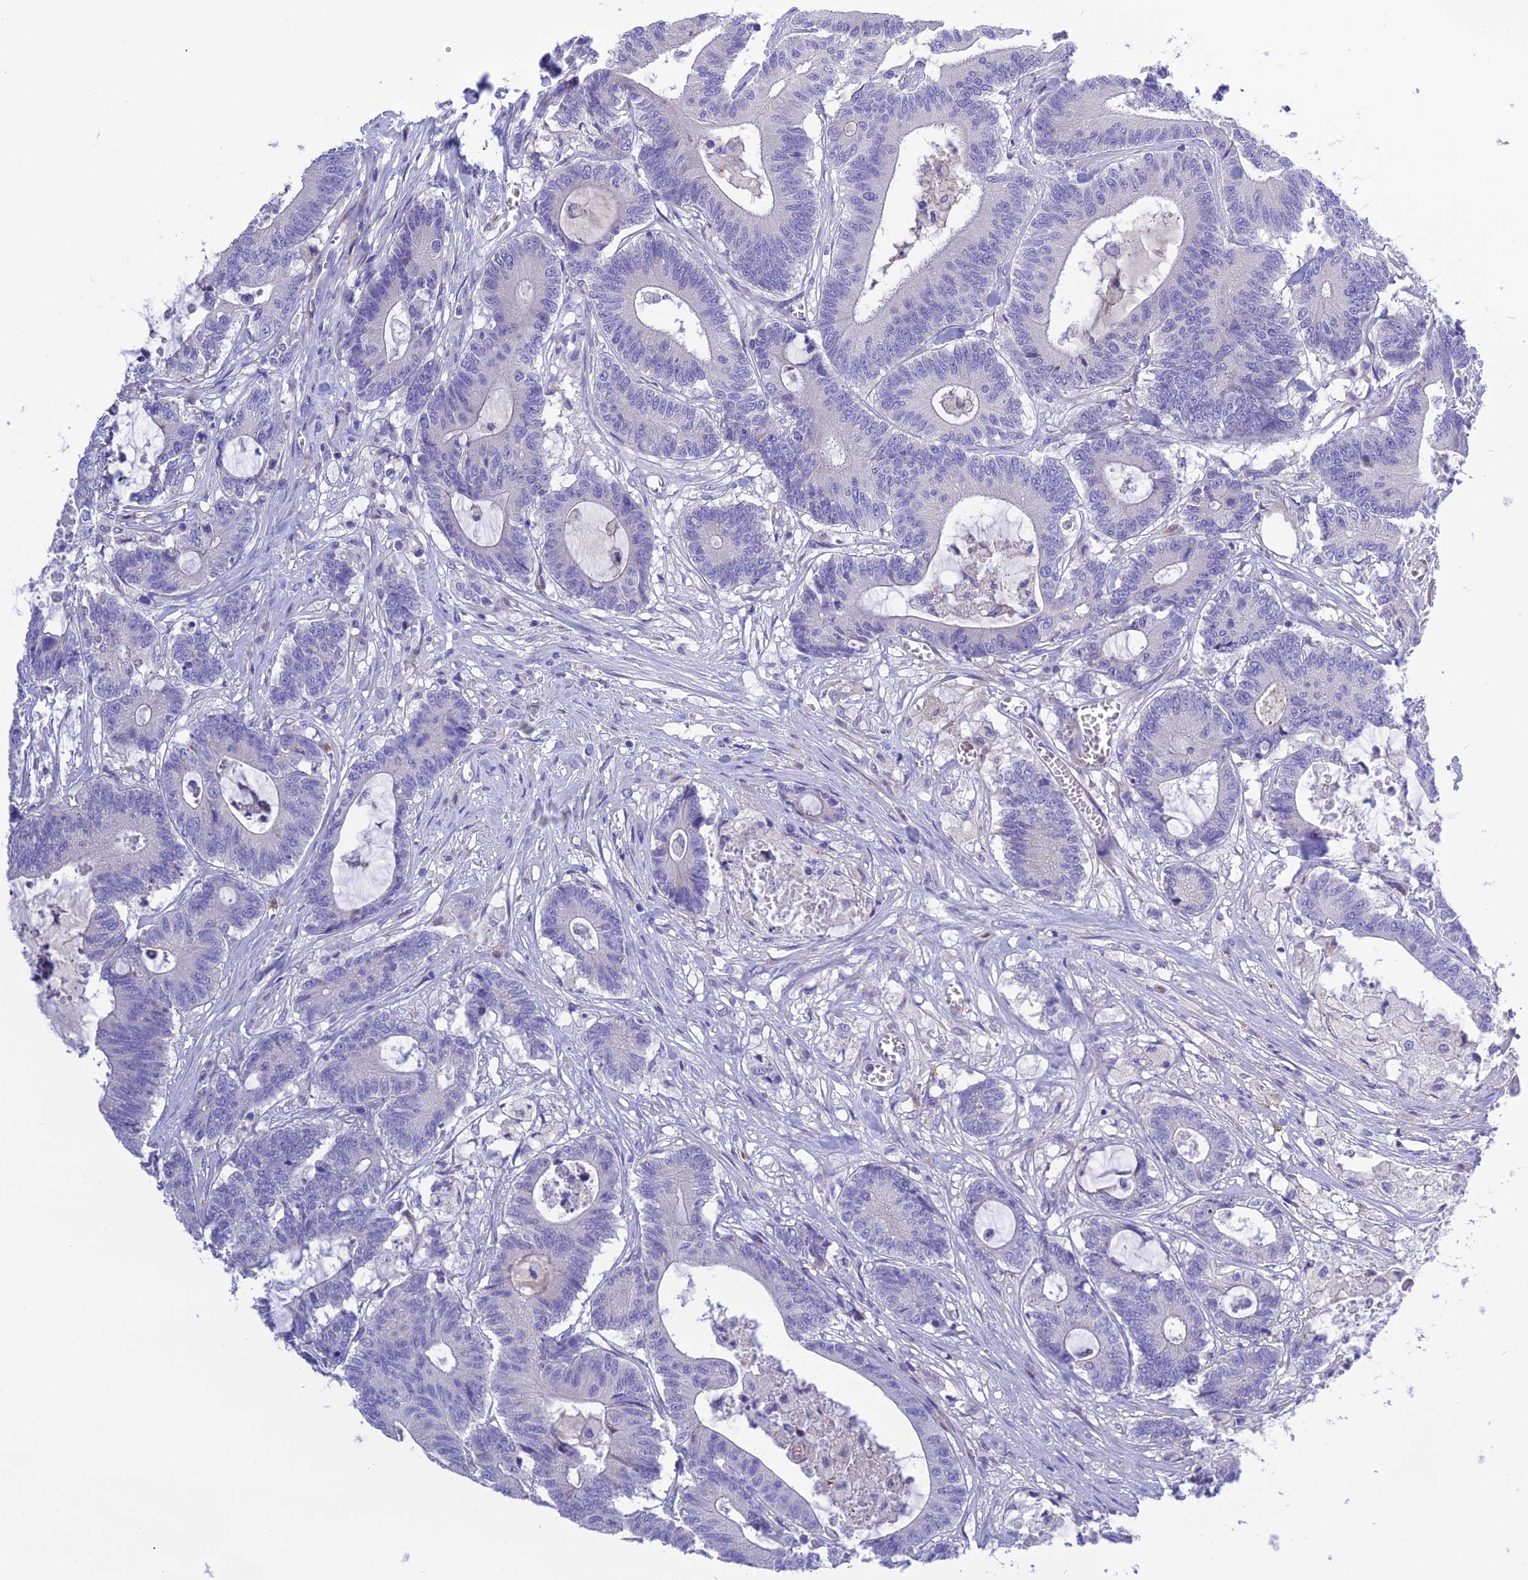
{"staining": {"intensity": "negative", "quantity": "none", "location": "none"}, "tissue": "colorectal cancer", "cell_type": "Tumor cells", "image_type": "cancer", "snomed": [{"axis": "morphology", "description": "Adenocarcinoma, NOS"}, {"axis": "topography", "description": "Colon"}], "caption": "Immunohistochemistry (IHC) of human colorectal cancer reveals no expression in tumor cells. Brightfield microscopy of IHC stained with DAB (brown) and hematoxylin (blue), captured at high magnification.", "gene": "KIAA0408", "patient": {"sex": "female", "age": 84}}